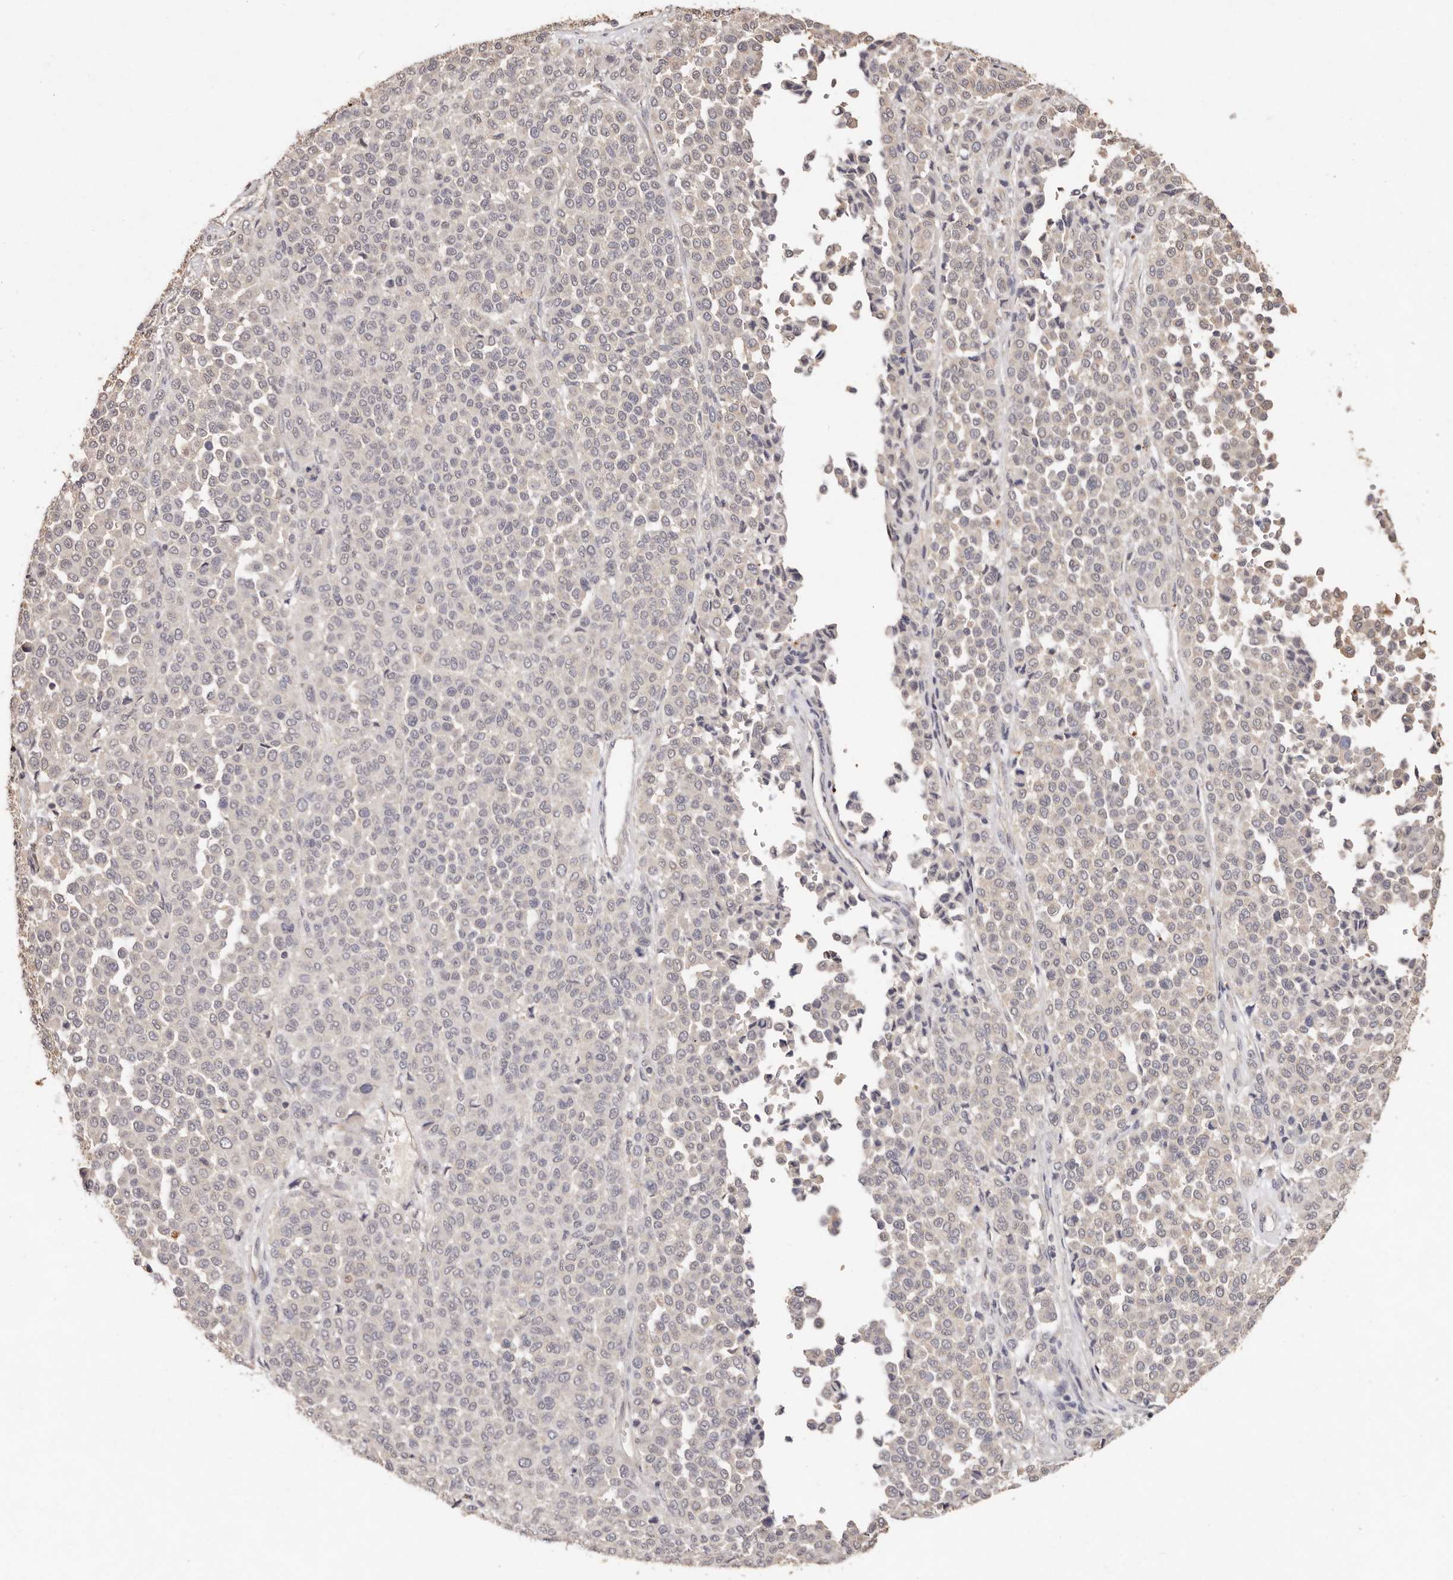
{"staining": {"intensity": "negative", "quantity": "none", "location": "none"}, "tissue": "melanoma", "cell_type": "Tumor cells", "image_type": "cancer", "snomed": [{"axis": "morphology", "description": "Malignant melanoma, Metastatic site"}, {"axis": "topography", "description": "Pancreas"}], "caption": "A micrograph of malignant melanoma (metastatic site) stained for a protein demonstrates no brown staining in tumor cells.", "gene": "THBS3", "patient": {"sex": "female", "age": 30}}